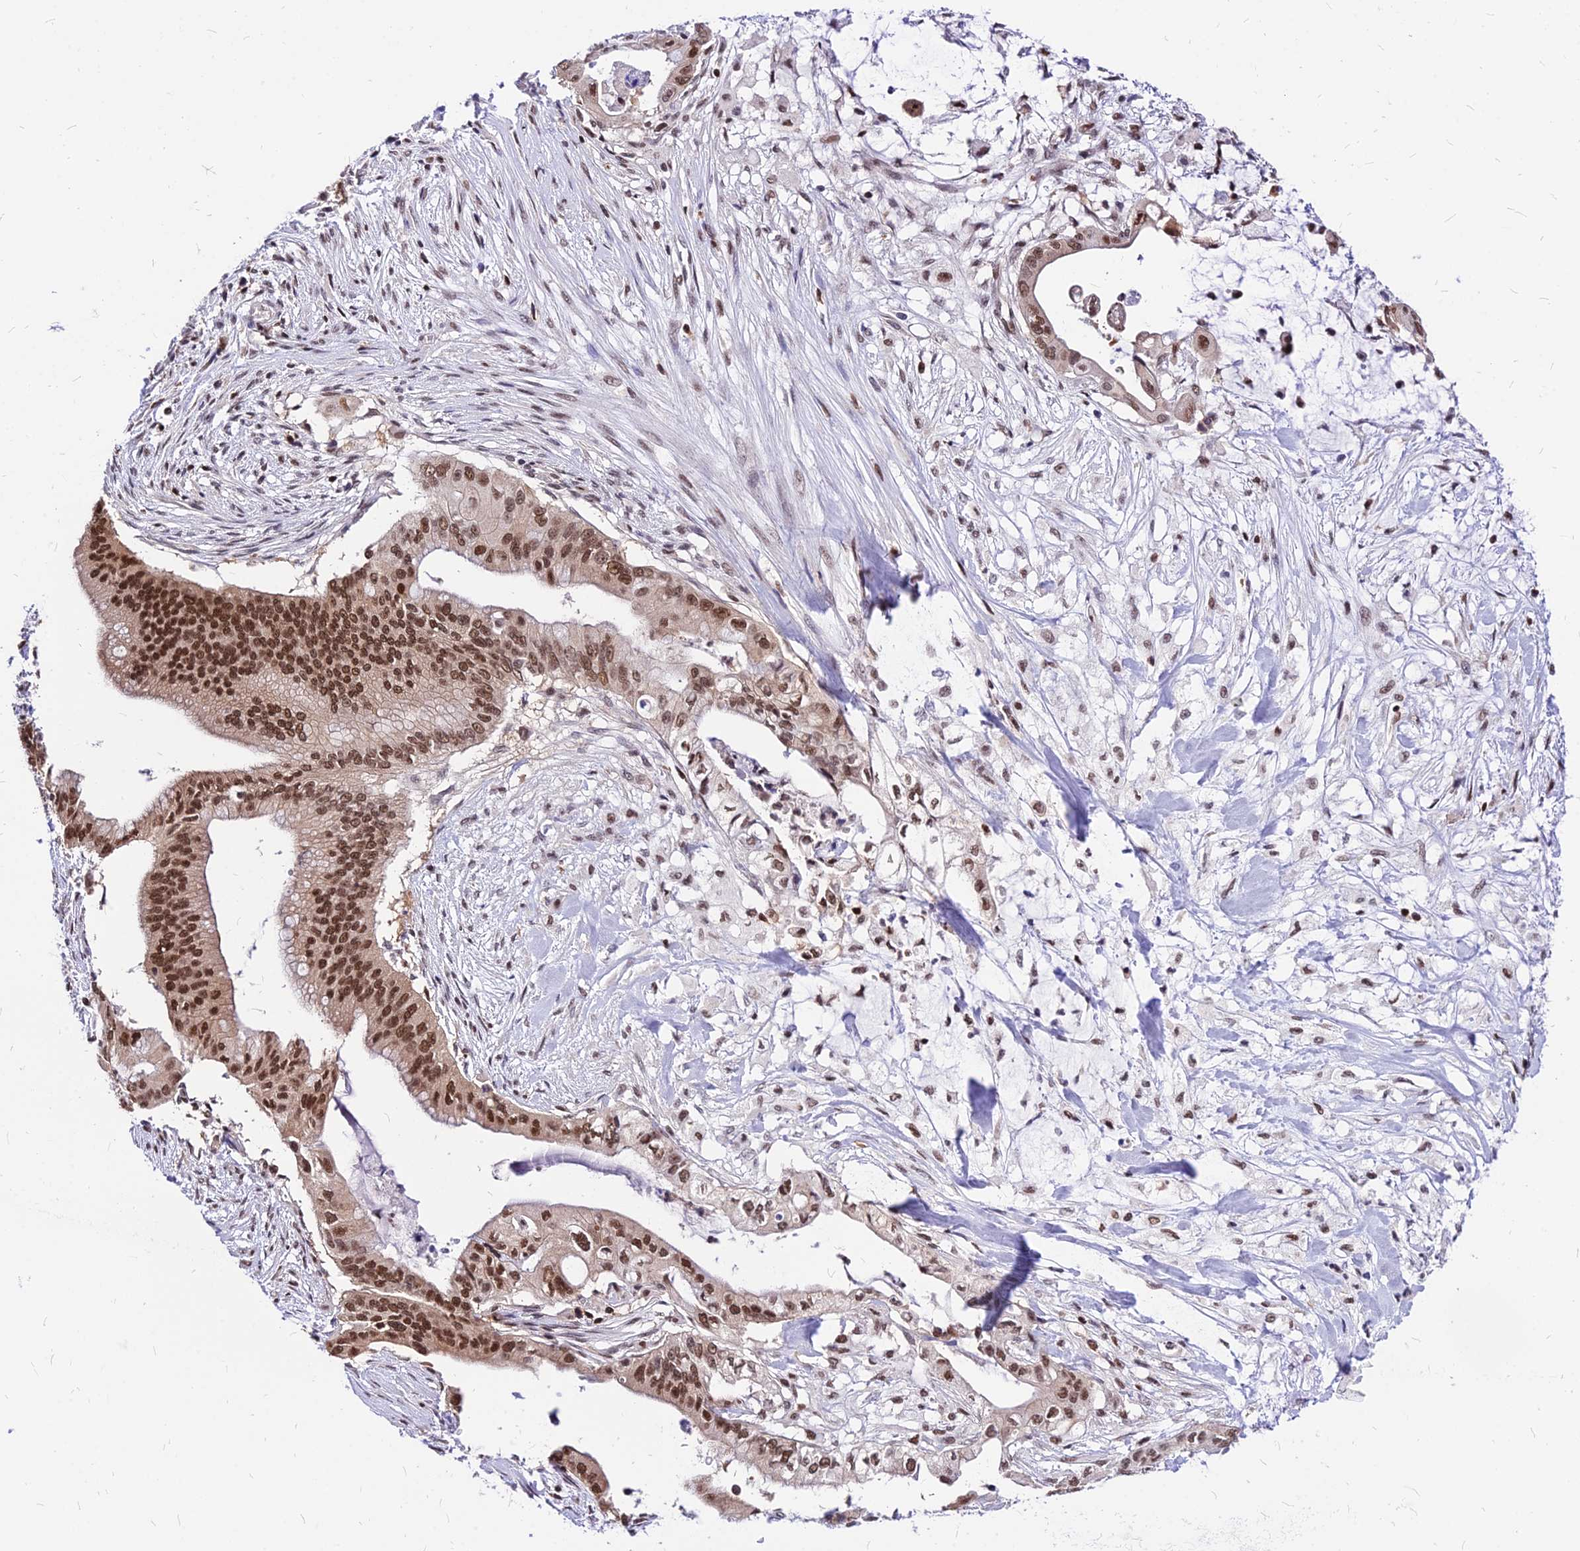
{"staining": {"intensity": "strong", "quantity": ">75%", "location": "nuclear"}, "tissue": "pancreatic cancer", "cell_type": "Tumor cells", "image_type": "cancer", "snomed": [{"axis": "morphology", "description": "Adenocarcinoma, NOS"}, {"axis": "topography", "description": "Pancreas"}], "caption": "Tumor cells reveal high levels of strong nuclear staining in about >75% of cells in pancreatic cancer.", "gene": "PAXX", "patient": {"sex": "male", "age": 46}}